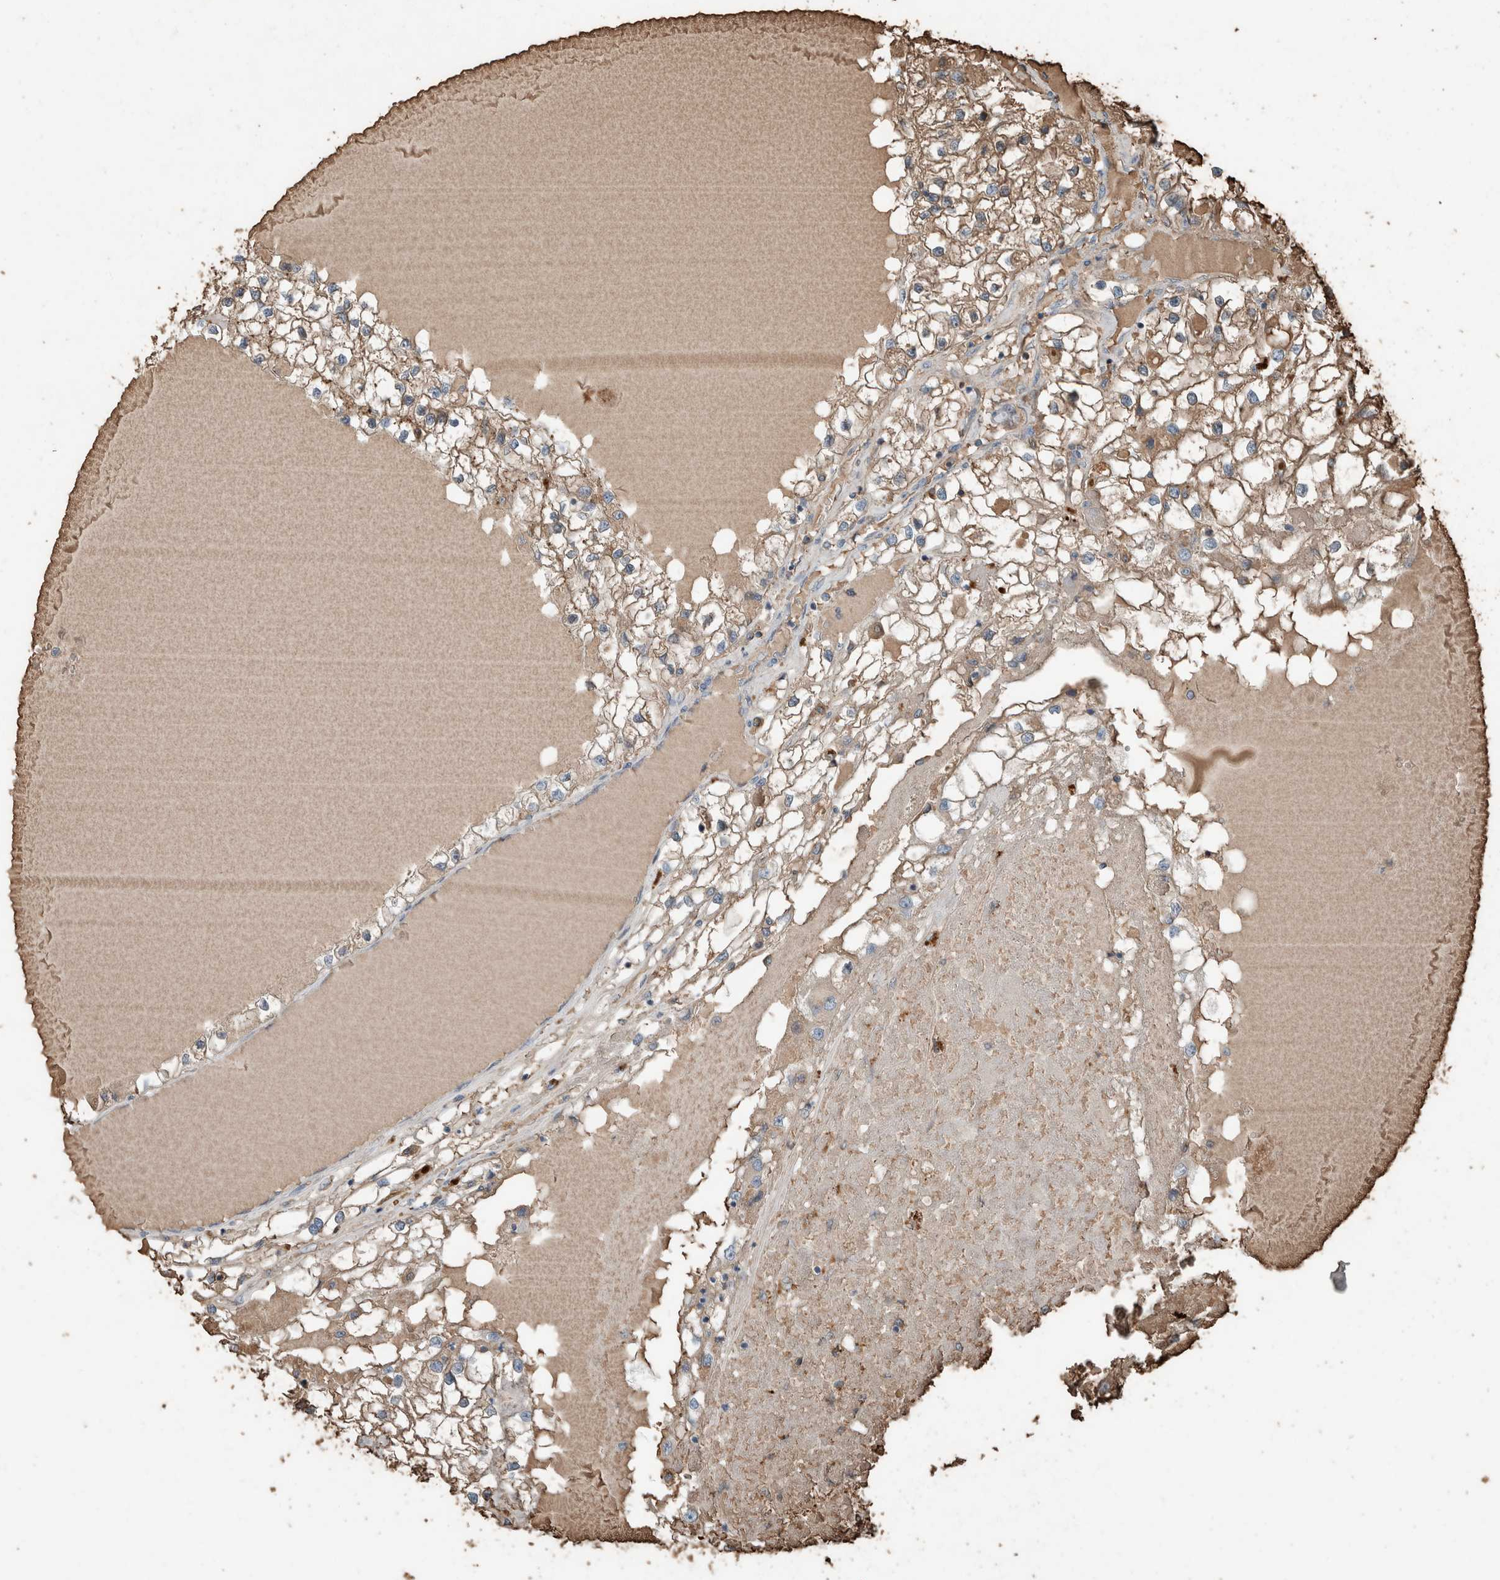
{"staining": {"intensity": "weak", "quantity": ">75%", "location": "cytoplasmic/membranous"}, "tissue": "renal cancer", "cell_type": "Tumor cells", "image_type": "cancer", "snomed": [{"axis": "morphology", "description": "Adenocarcinoma, NOS"}, {"axis": "topography", "description": "Kidney"}], "caption": "Weak cytoplasmic/membranous protein staining is present in approximately >75% of tumor cells in renal cancer.", "gene": "USP34", "patient": {"sex": "male", "age": 68}}